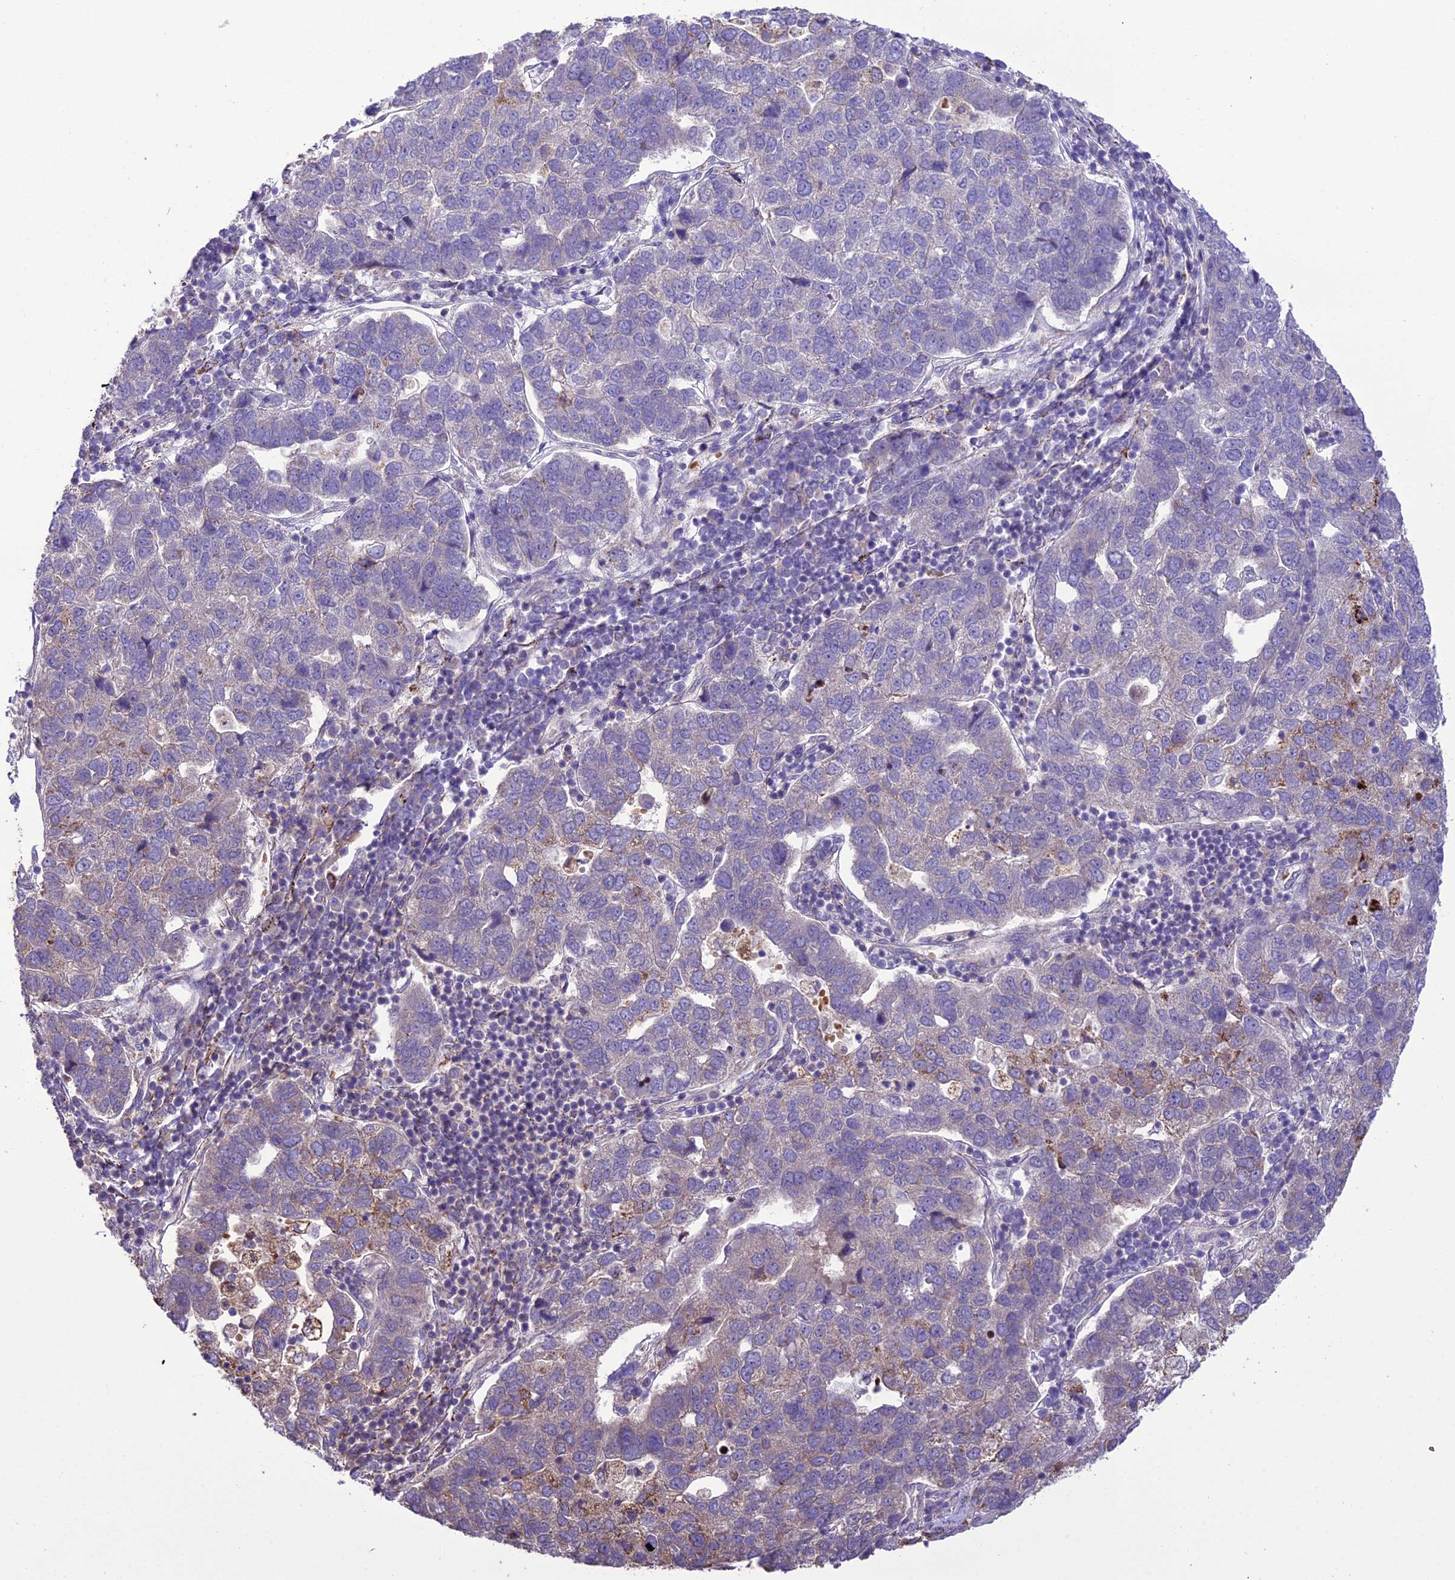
{"staining": {"intensity": "weak", "quantity": "<25%", "location": "cytoplasmic/membranous"}, "tissue": "pancreatic cancer", "cell_type": "Tumor cells", "image_type": "cancer", "snomed": [{"axis": "morphology", "description": "Adenocarcinoma, NOS"}, {"axis": "topography", "description": "Pancreas"}], "caption": "This is a histopathology image of immunohistochemistry staining of adenocarcinoma (pancreatic), which shows no positivity in tumor cells.", "gene": "TBC1D24", "patient": {"sex": "female", "age": 61}}